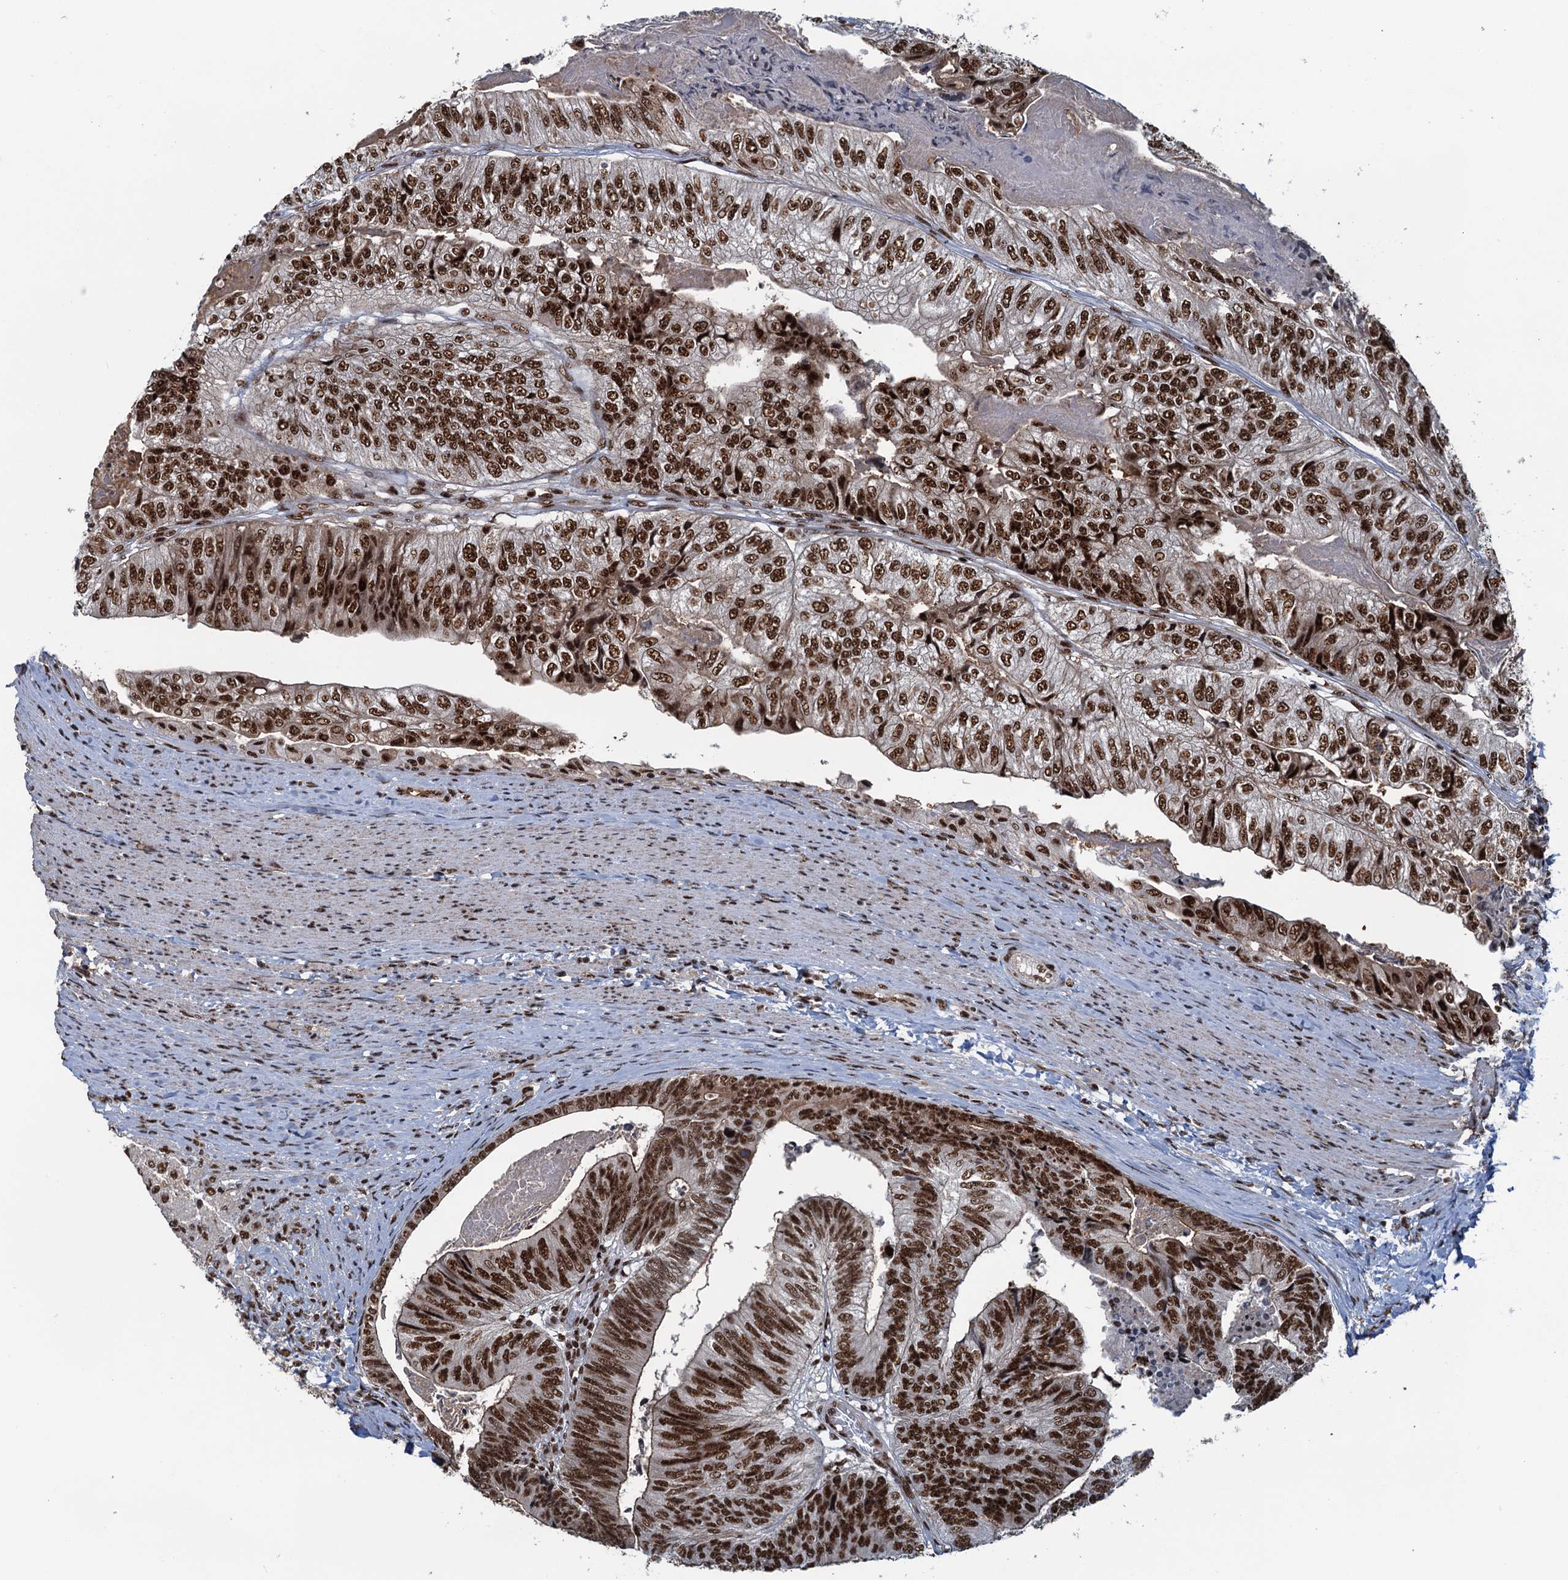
{"staining": {"intensity": "strong", "quantity": ">75%", "location": "nuclear"}, "tissue": "colorectal cancer", "cell_type": "Tumor cells", "image_type": "cancer", "snomed": [{"axis": "morphology", "description": "Adenocarcinoma, NOS"}, {"axis": "topography", "description": "Colon"}], "caption": "Colorectal cancer tissue reveals strong nuclear staining in approximately >75% of tumor cells, visualized by immunohistochemistry.", "gene": "ZC3H18", "patient": {"sex": "female", "age": 67}}